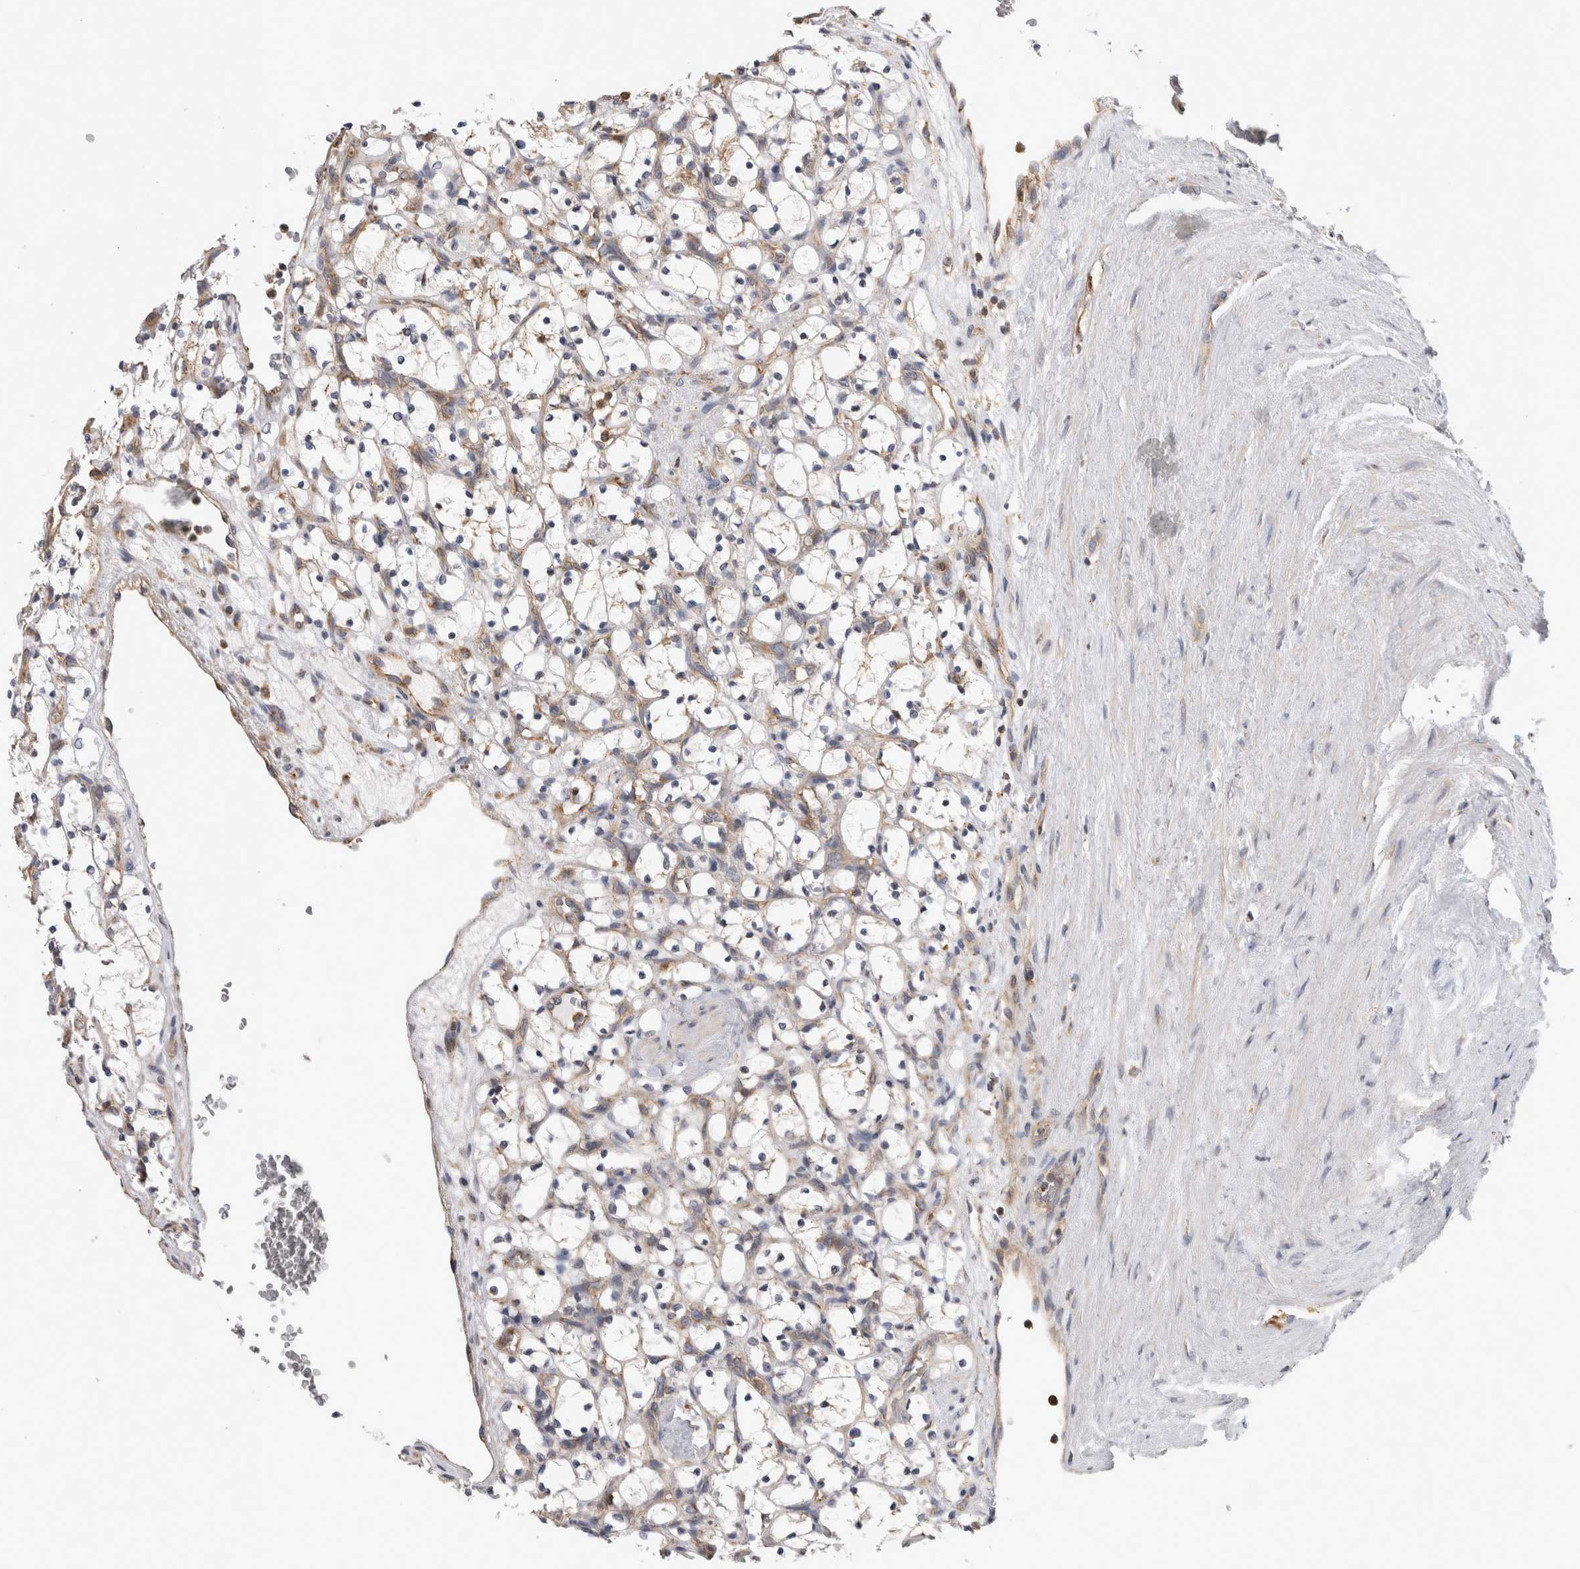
{"staining": {"intensity": "negative", "quantity": "none", "location": "none"}, "tissue": "renal cancer", "cell_type": "Tumor cells", "image_type": "cancer", "snomed": [{"axis": "morphology", "description": "Adenocarcinoma, NOS"}, {"axis": "topography", "description": "Kidney"}], "caption": "A high-resolution image shows IHC staining of adenocarcinoma (renal), which exhibits no significant staining in tumor cells. (DAB (3,3'-diaminobenzidine) IHC, high magnification).", "gene": "GRIK2", "patient": {"sex": "female", "age": 69}}